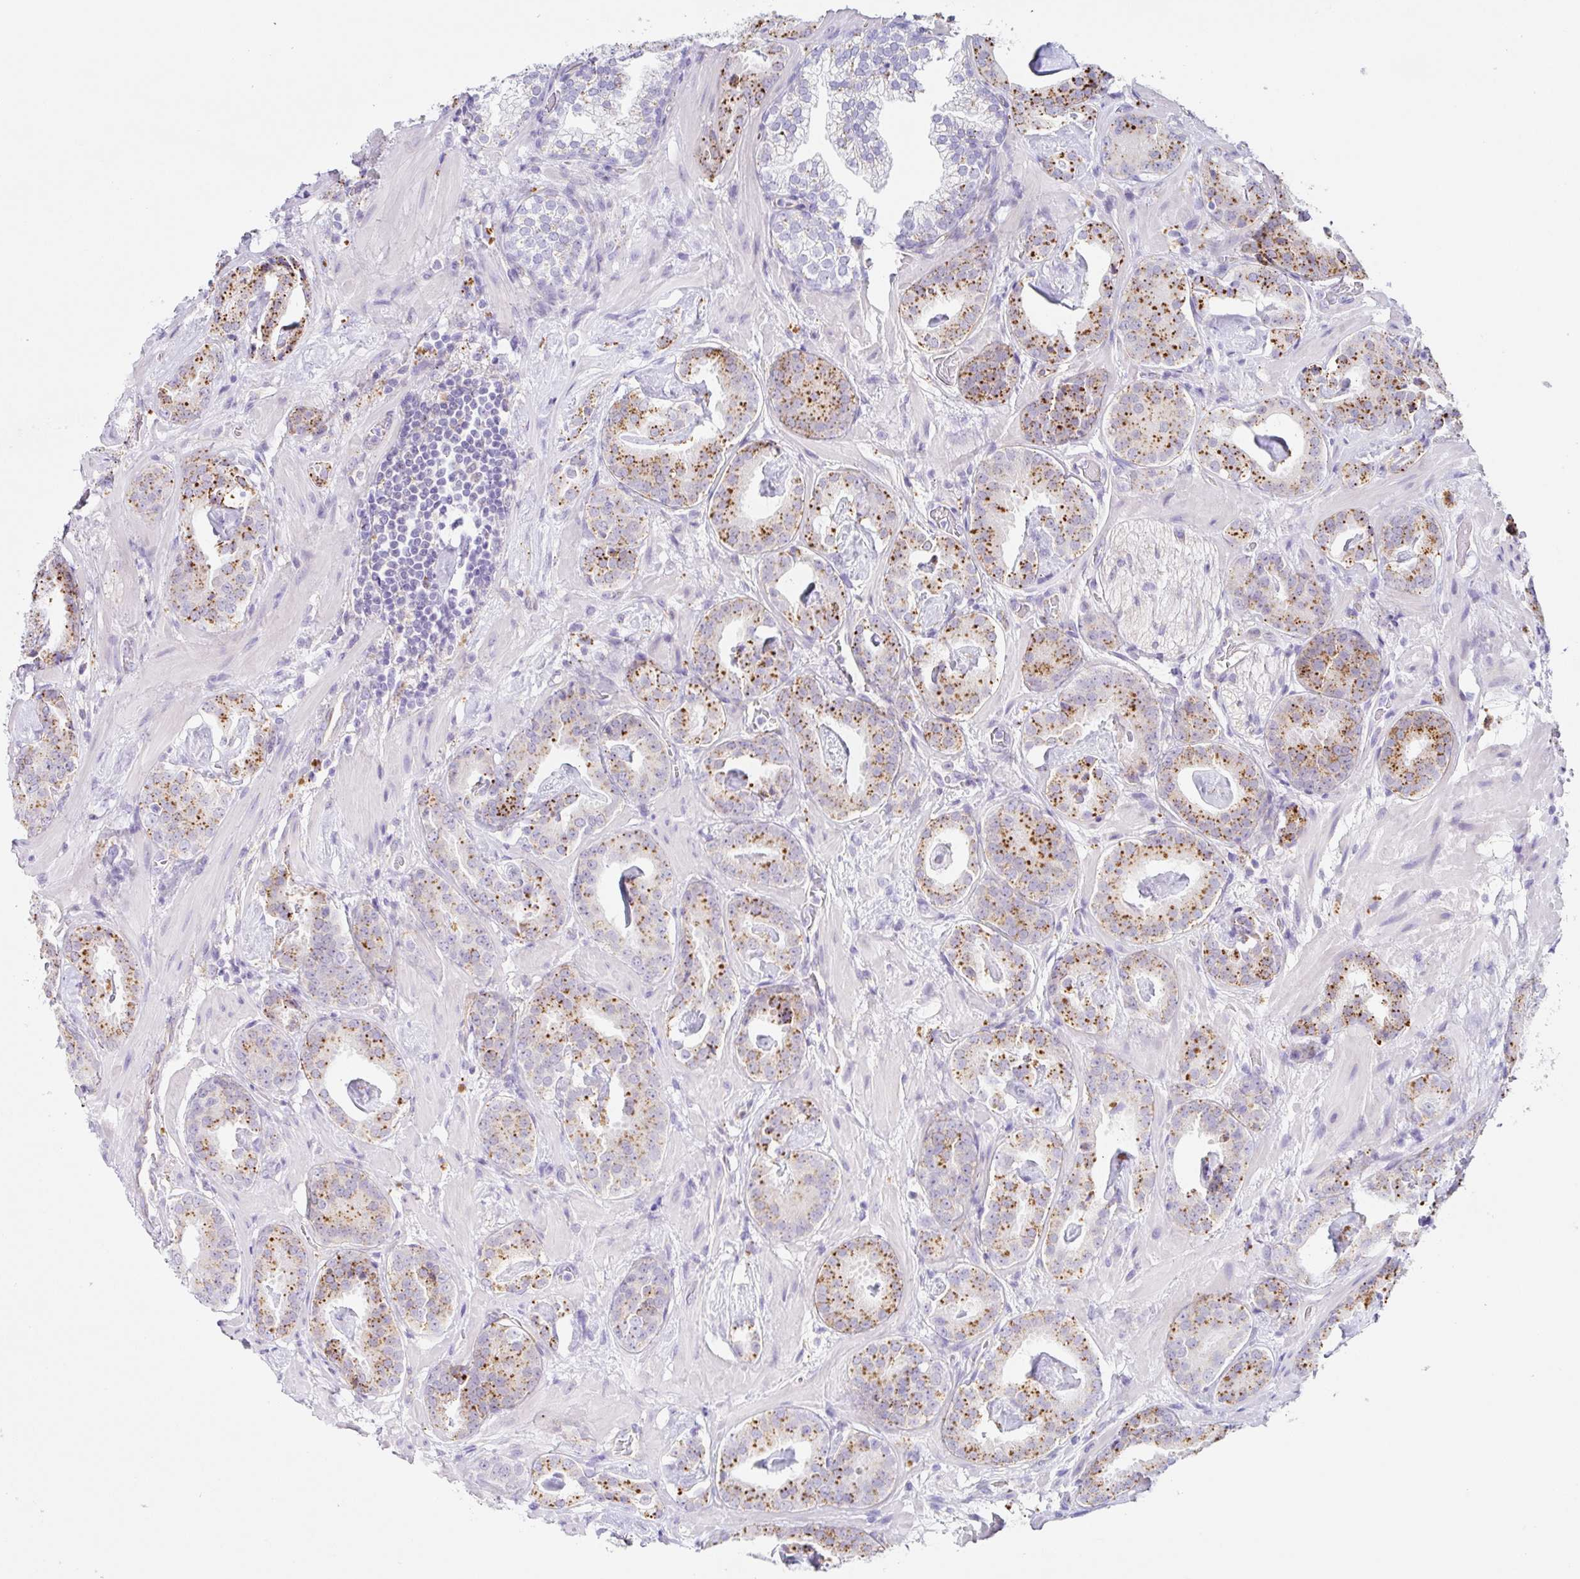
{"staining": {"intensity": "strong", "quantity": "25%-75%", "location": "cytoplasmic/membranous"}, "tissue": "prostate cancer", "cell_type": "Tumor cells", "image_type": "cancer", "snomed": [{"axis": "morphology", "description": "Adenocarcinoma, Low grade"}, {"axis": "topography", "description": "Prostate"}], "caption": "A high amount of strong cytoplasmic/membranous expression is appreciated in approximately 25%-75% of tumor cells in prostate cancer tissue.", "gene": "DKK4", "patient": {"sex": "male", "age": 62}}